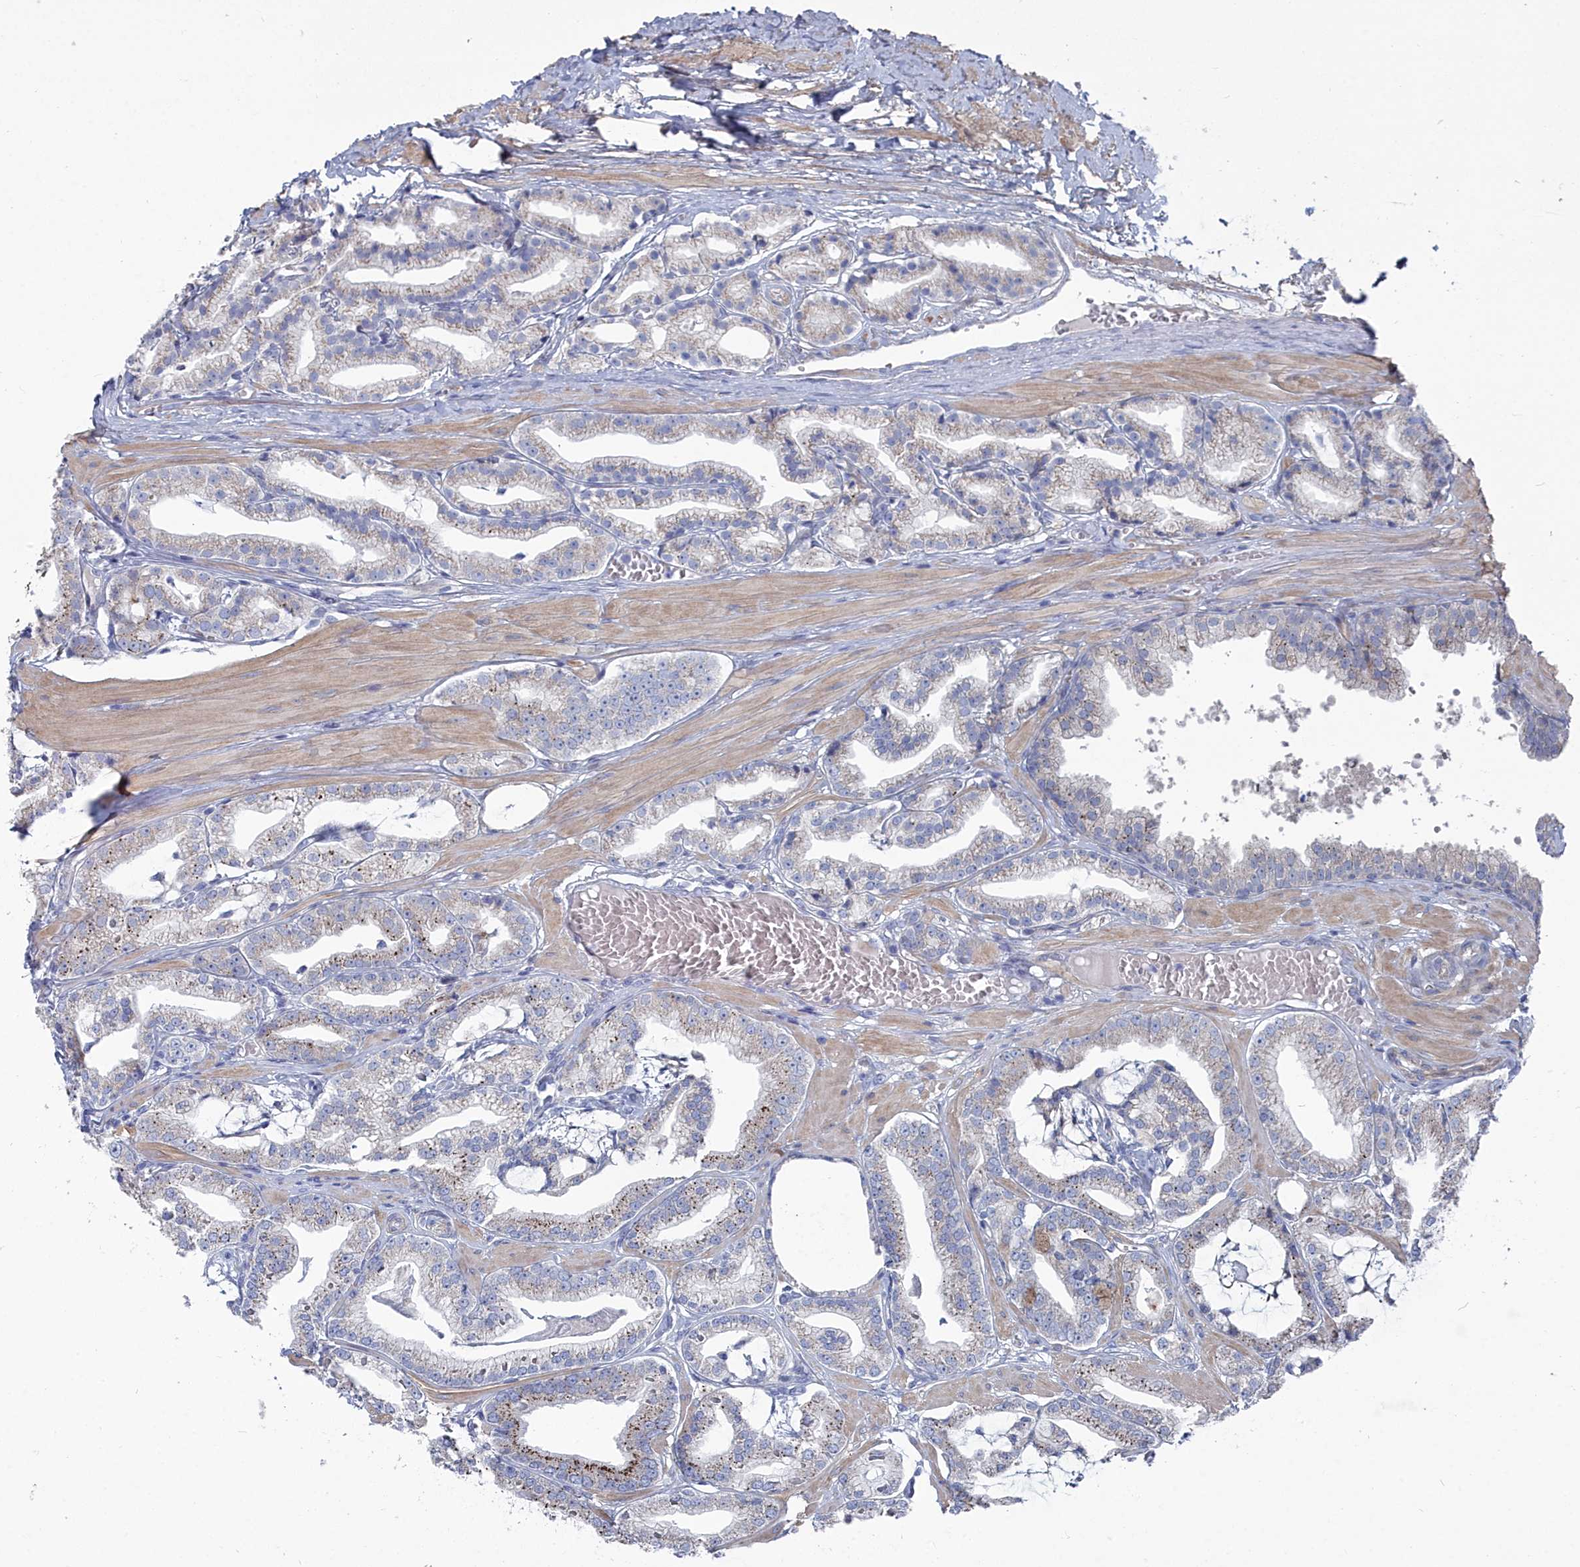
{"staining": {"intensity": "moderate", "quantity": "25%-75%", "location": "cytoplasmic/membranous"}, "tissue": "prostate cancer", "cell_type": "Tumor cells", "image_type": "cancer", "snomed": [{"axis": "morphology", "description": "Adenocarcinoma, High grade"}, {"axis": "topography", "description": "Prostate"}], "caption": "This photomicrograph displays IHC staining of human prostate cancer (high-grade adenocarcinoma), with medium moderate cytoplasmic/membranous staining in about 25%-75% of tumor cells.", "gene": "SHISAL2A", "patient": {"sex": "male", "age": 71}}